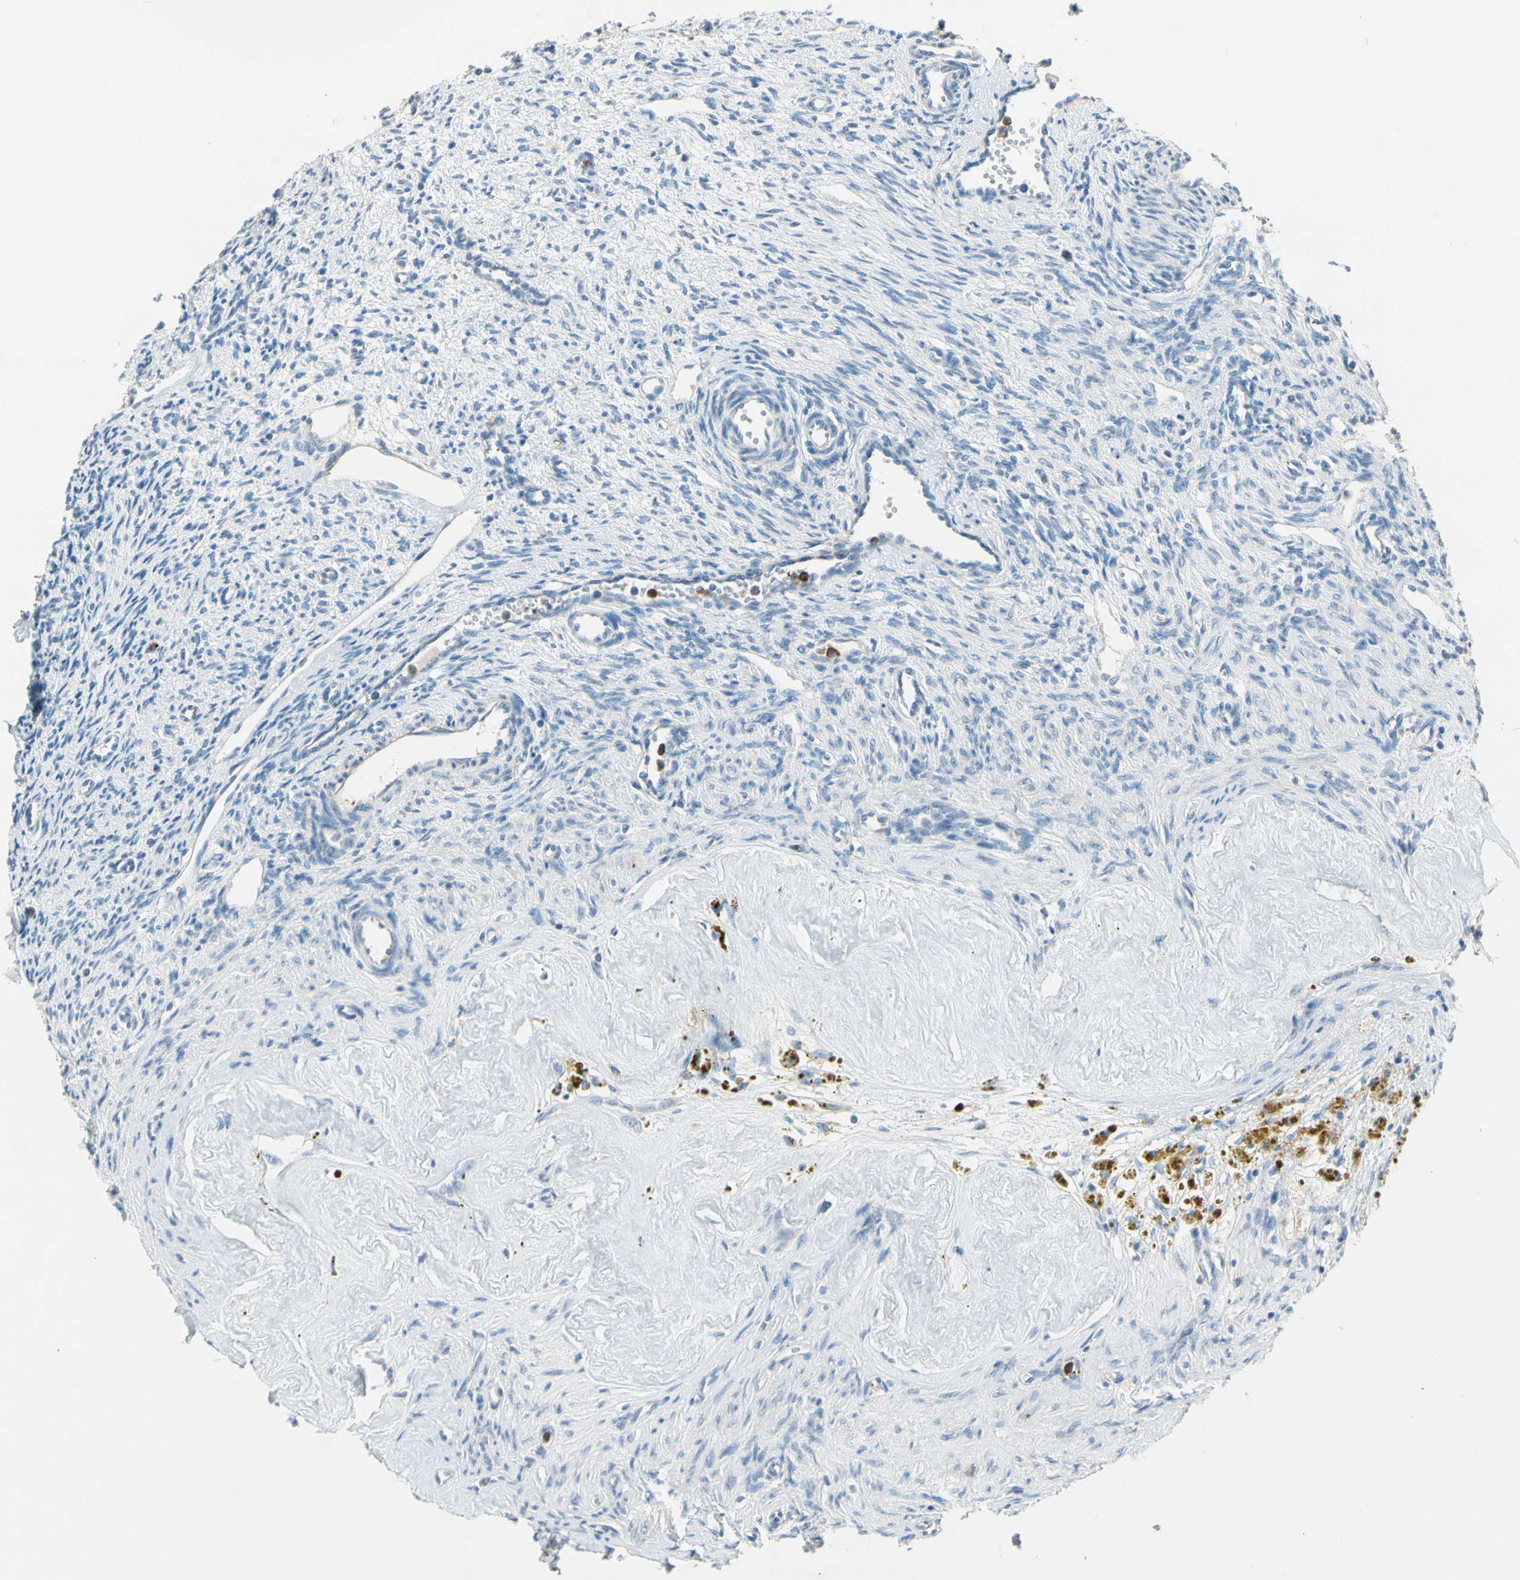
{"staining": {"intensity": "moderate", "quantity": "<25%", "location": "cytoplasmic/membranous"}, "tissue": "ovary", "cell_type": "Ovarian stroma cells", "image_type": "normal", "snomed": [{"axis": "morphology", "description": "Normal tissue, NOS"}, {"axis": "topography", "description": "Ovary"}], "caption": "A photomicrograph of human ovary stained for a protein exhibits moderate cytoplasmic/membranous brown staining in ovarian stroma cells.", "gene": "LY6G6F", "patient": {"sex": "female", "age": 33}}